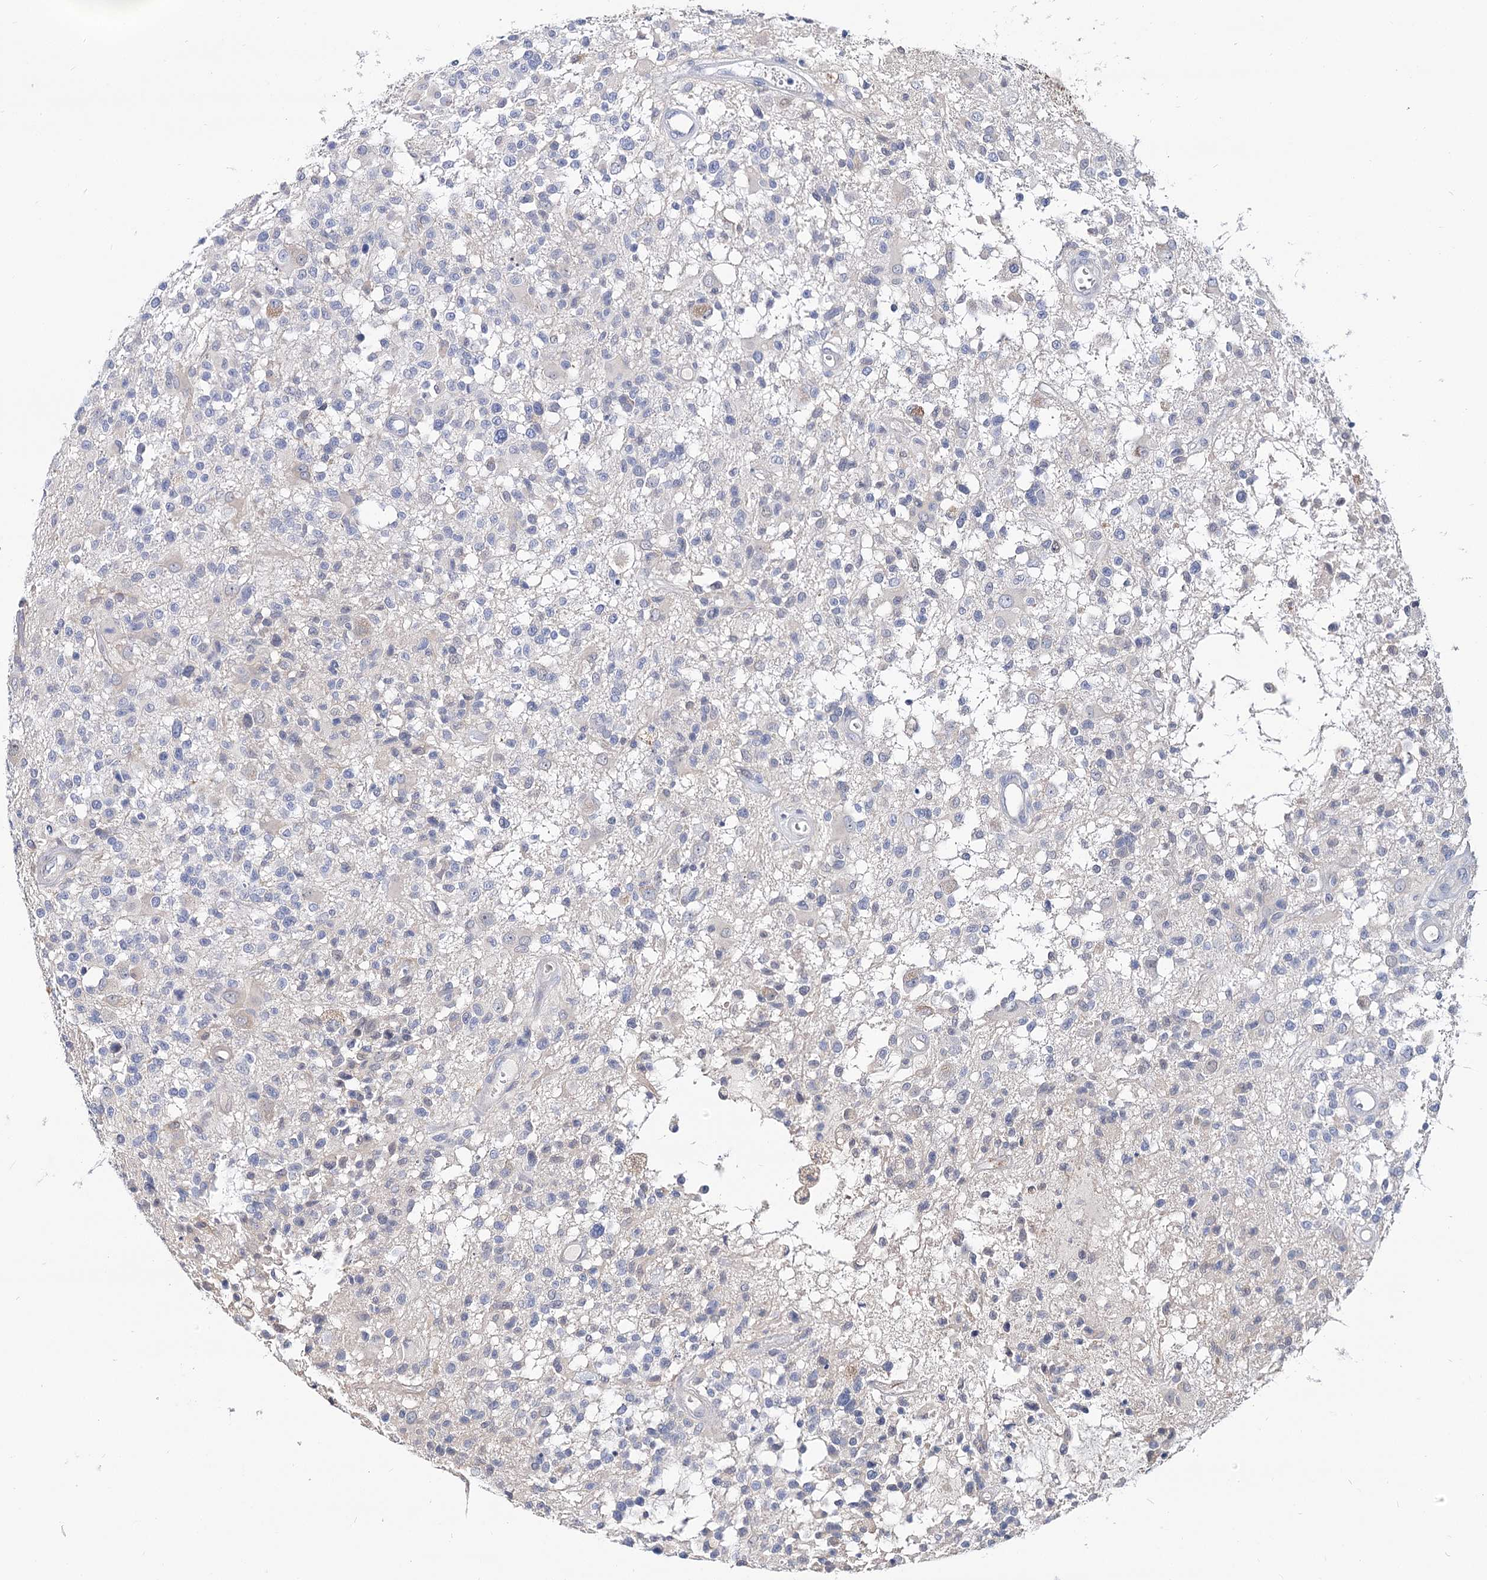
{"staining": {"intensity": "negative", "quantity": "none", "location": "none"}, "tissue": "glioma", "cell_type": "Tumor cells", "image_type": "cancer", "snomed": [{"axis": "morphology", "description": "Glioma, malignant, High grade"}, {"axis": "morphology", "description": "Glioblastoma, NOS"}, {"axis": "topography", "description": "Brain"}], "caption": "High magnification brightfield microscopy of glioma stained with DAB (brown) and counterstained with hematoxylin (blue): tumor cells show no significant expression.", "gene": "UGP2", "patient": {"sex": "male", "age": 60}}